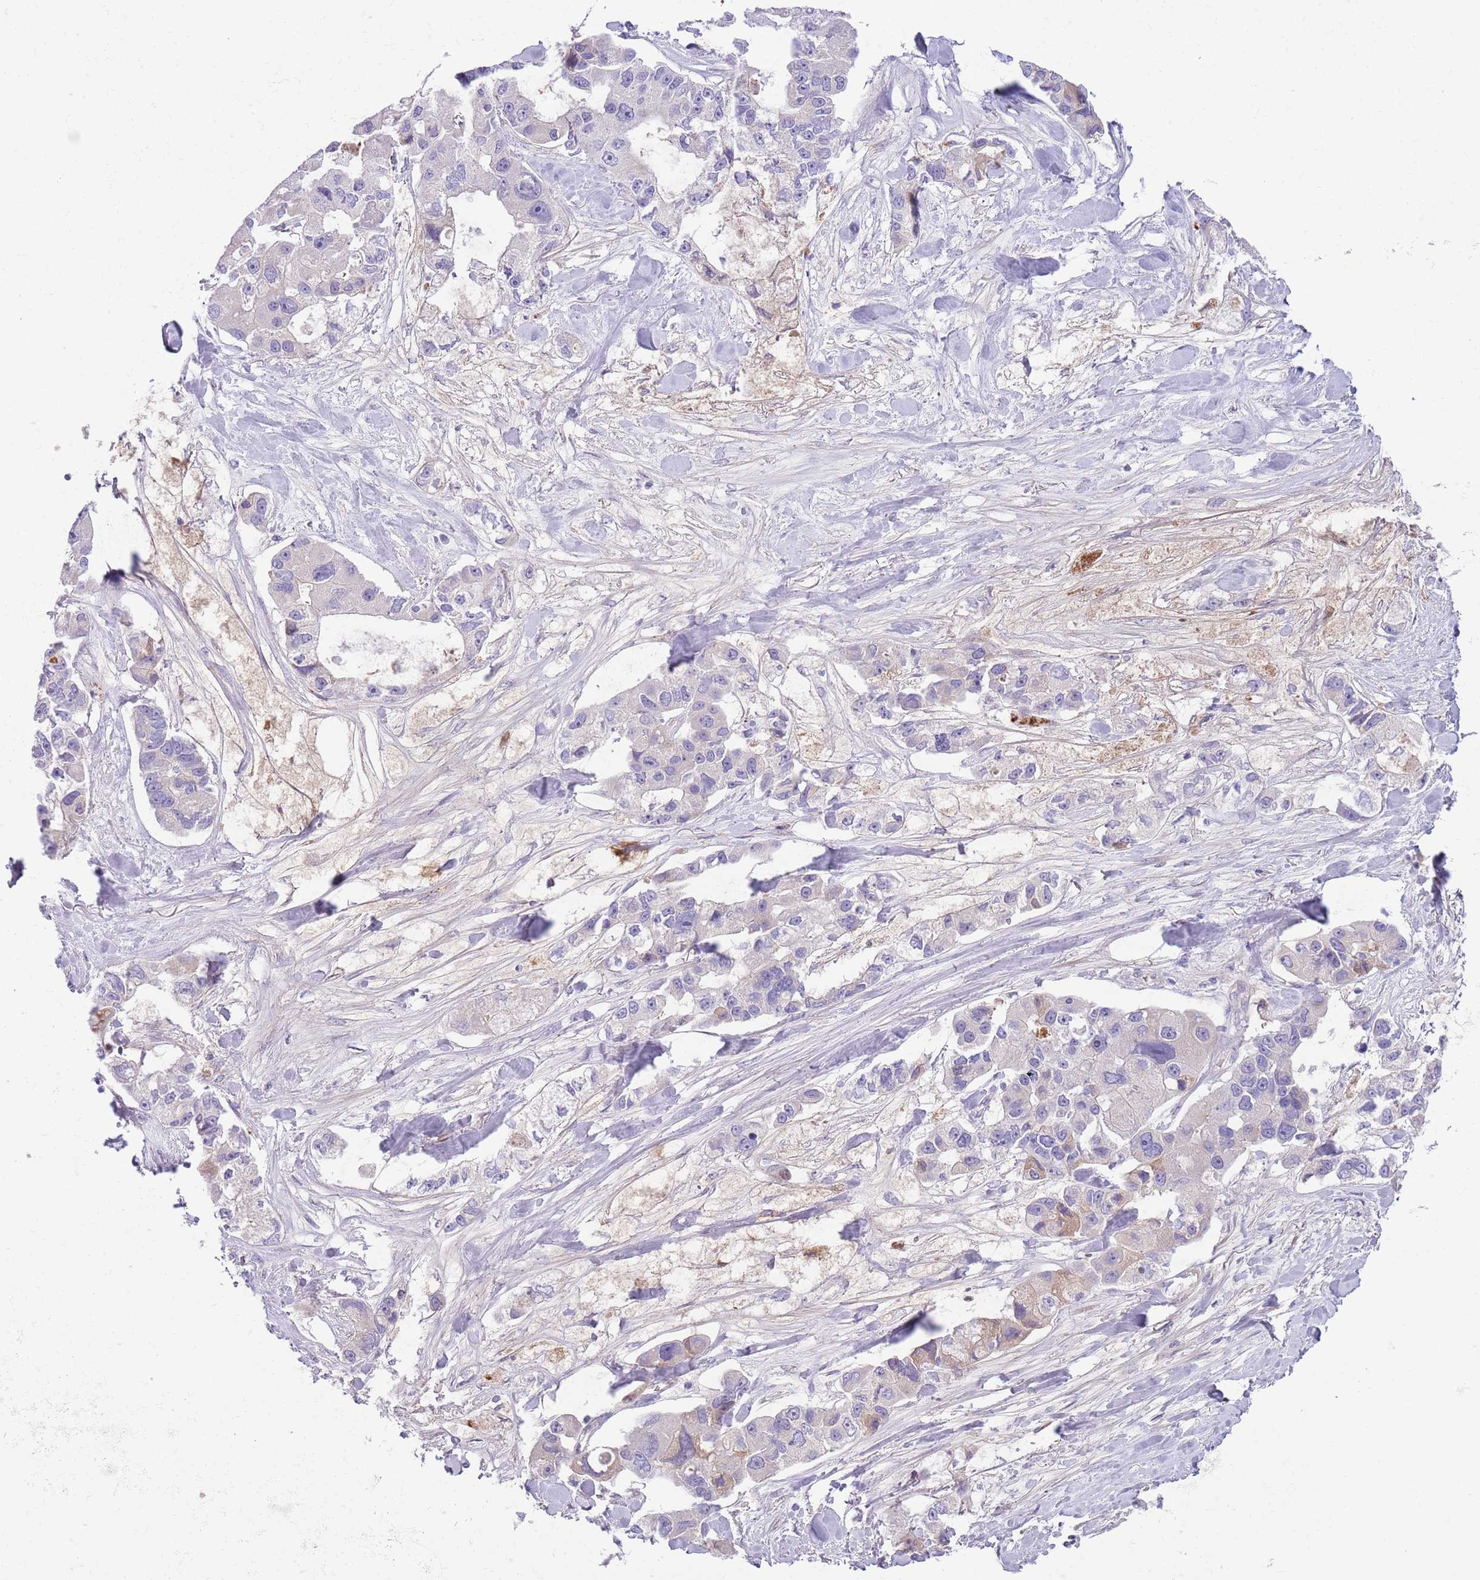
{"staining": {"intensity": "negative", "quantity": "none", "location": "none"}, "tissue": "lung cancer", "cell_type": "Tumor cells", "image_type": "cancer", "snomed": [{"axis": "morphology", "description": "Adenocarcinoma, NOS"}, {"axis": "topography", "description": "Lung"}], "caption": "Immunohistochemical staining of human lung adenocarcinoma reveals no significant staining in tumor cells.", "gene": "CFH", "patient": {"sex": "female", "age": 54}}